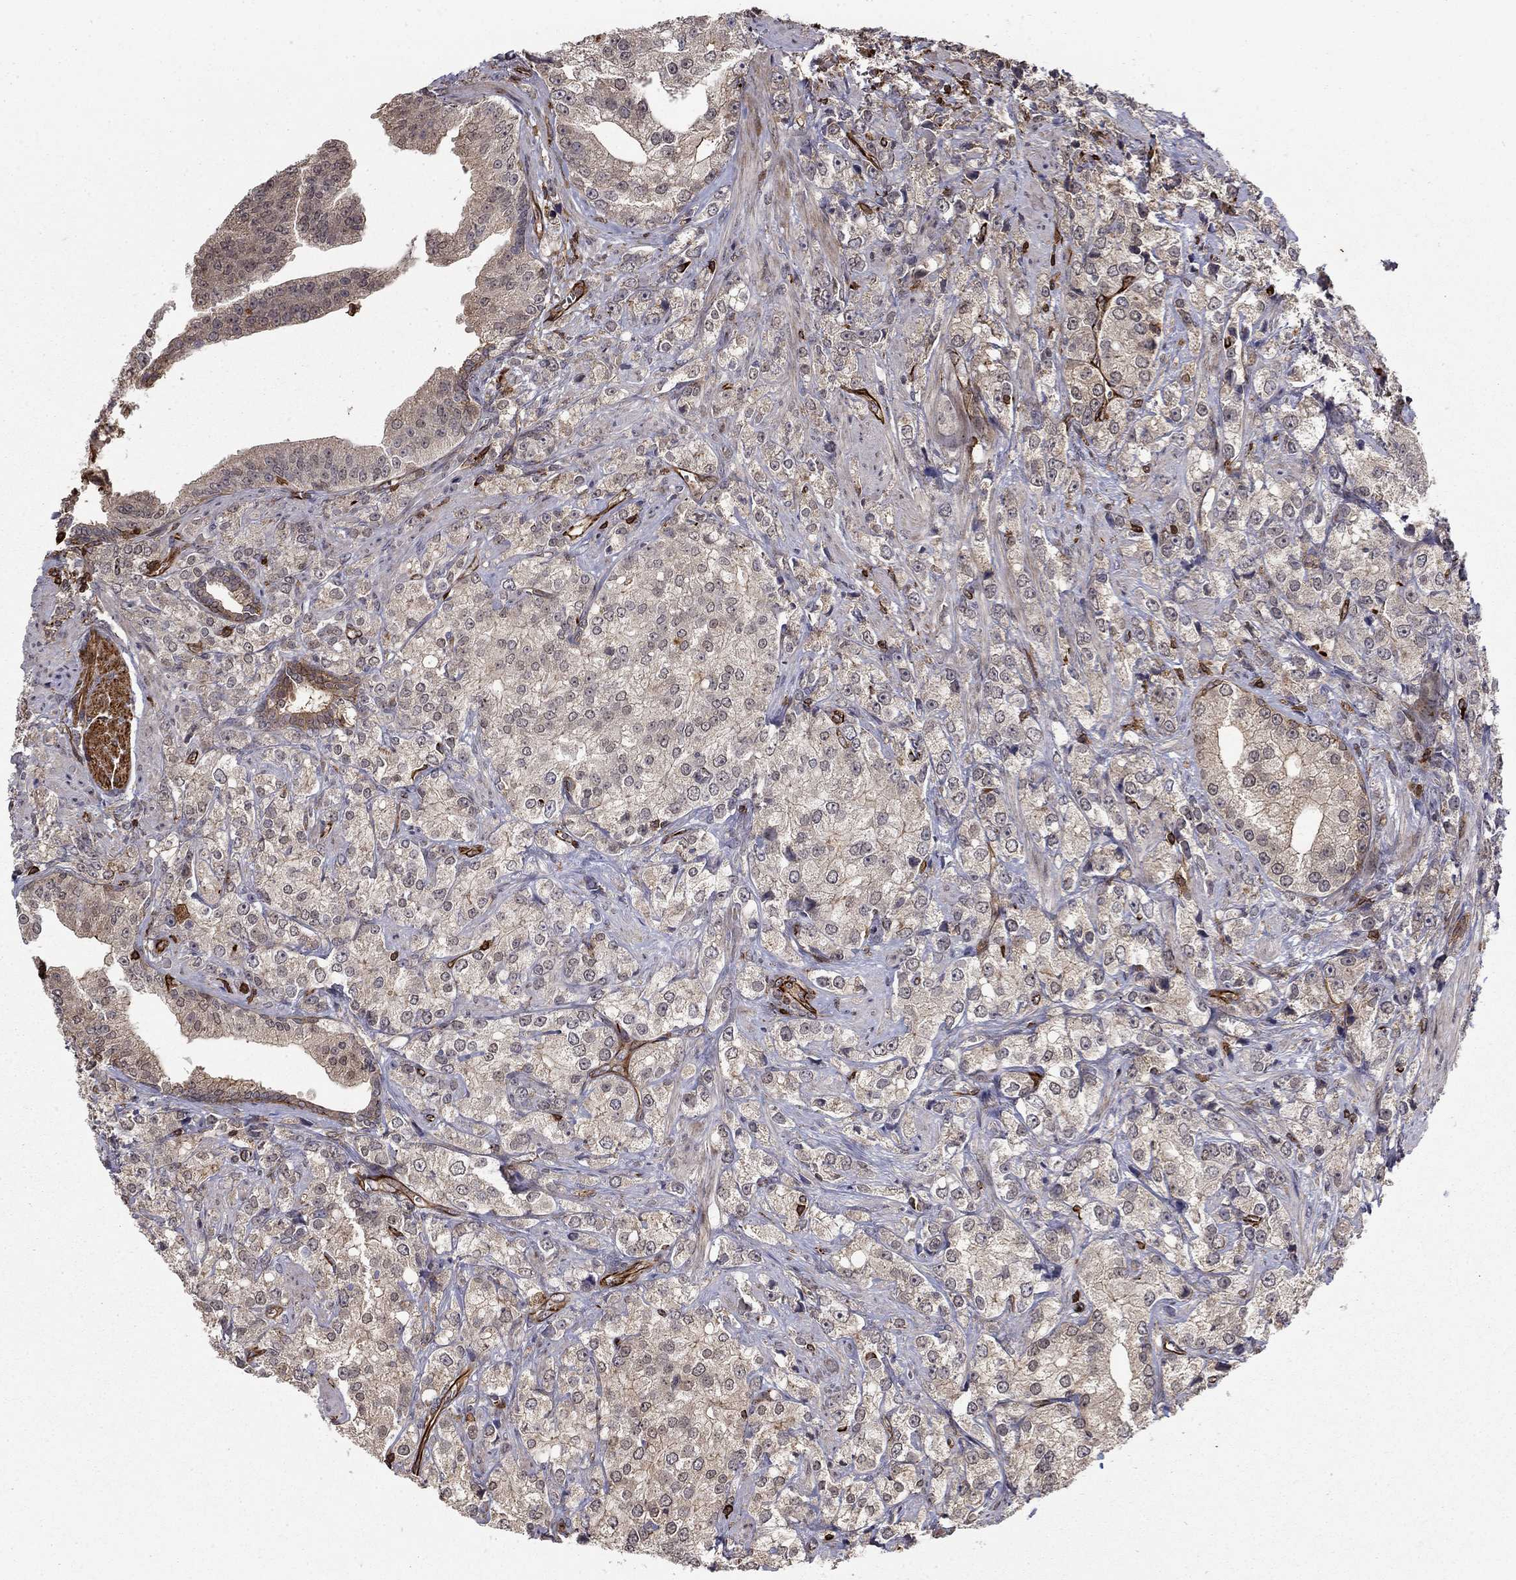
{"staining": {"intensity": "negative", "quantity": "none", "location": "none"}, "tissue": "prostate cancer", "cell_type": "Tumor cells", "image_type": "cancer", "snomed": [{"axis": "morphology", "description": "Adenocarcinoma, NOS"}, {"axis": "topography", "description": "Prostate and seminal vesicle, NOS"}, {"axis": "topography", "description": "Prostate"}], "caption": "A micrograph of prostate cancer stained for a protein demonstrates no brown staining in tumor cells.", "gene": "ADM", "patient": {"sex": "male", "age": 68}}